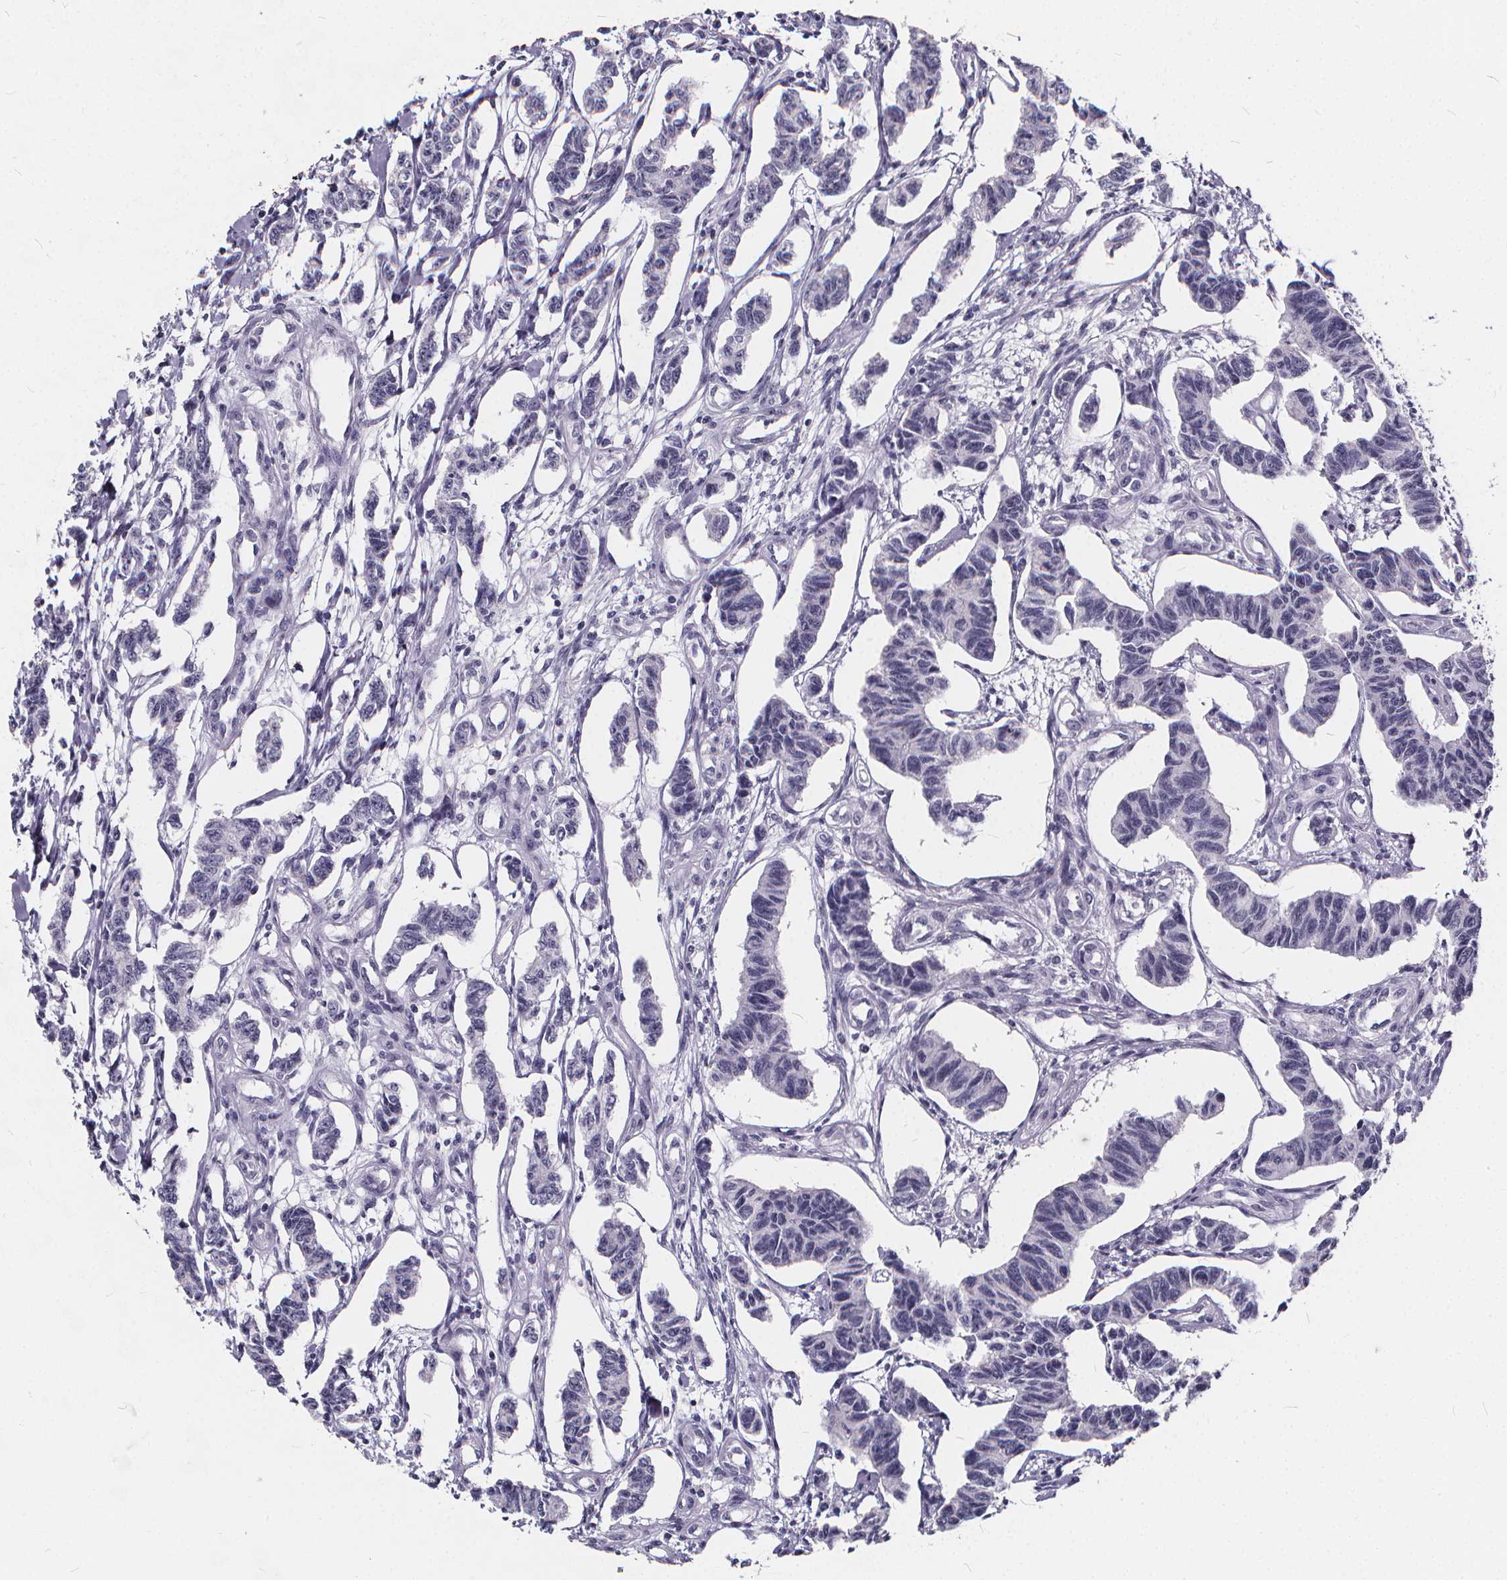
{"staining": {"intensity": "negative", "quantity": "none", "location": "none"}, "tissue": "carcinoid", "cell_type": "Tumor cells", "image_type": "cancer", "snomed": [{"axis": "morphology", "description": "Carcinoid, malignant, NOS"}, {"axis": "topography", "description": "Kidney"}], "caption": "Malignant carcinoid was stained to show a protein in brown. There is no significant positivity in tumor cells.", "gene": "SPEF2", "patient": {"sex": "female", "age": 41}}